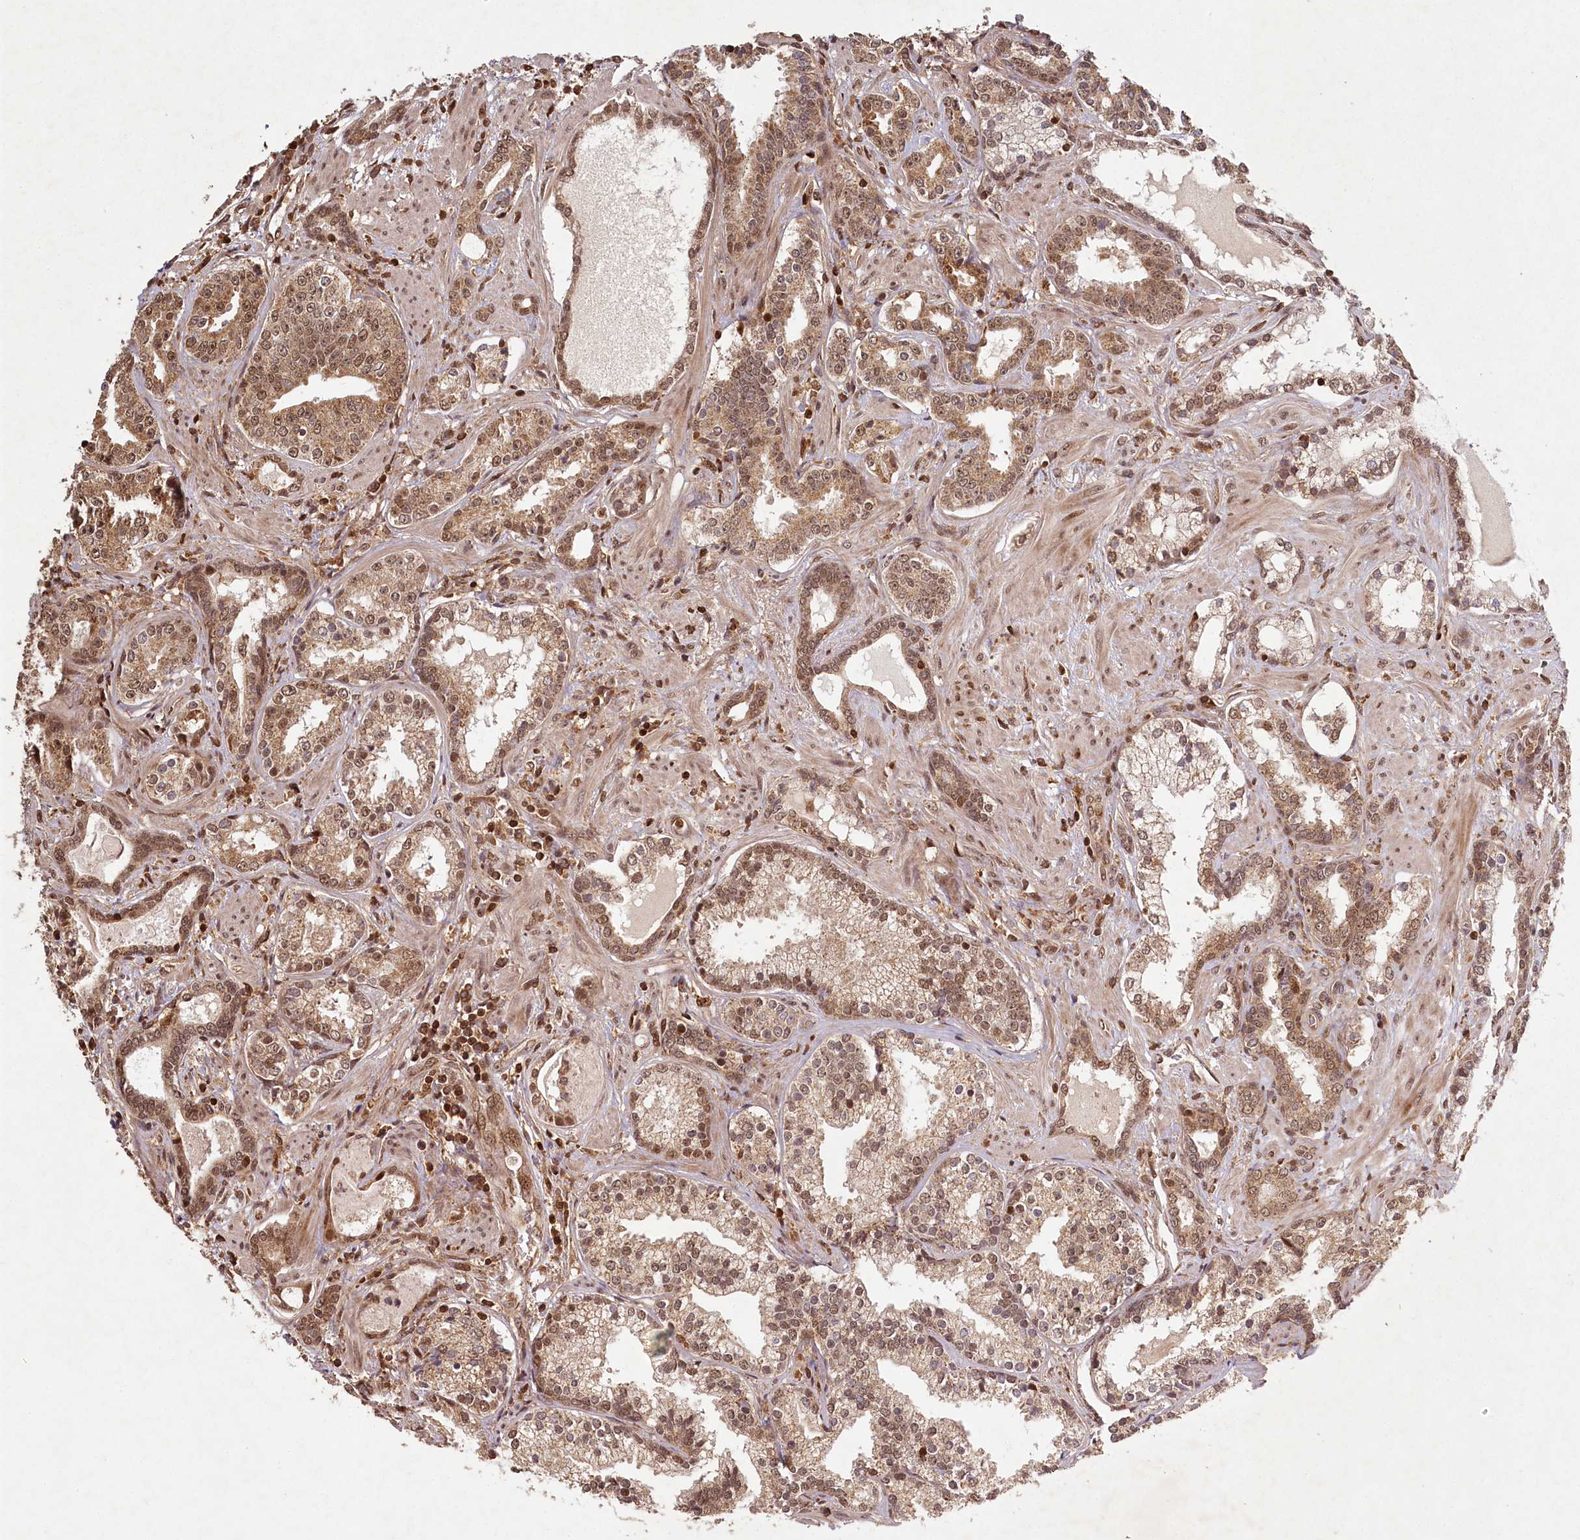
{"staining": {"intensity": "moderate", "quantity": ">75%", "location": "cytoplasmic/membranous,nuclear"}, "tissue": "prostate cancer", "cell_type": "Tumor cells", "image_type": "cancer", "snomed": [{"axis": "morphology", "description": "Adenocarcinoma, High grade"}, {"axis": "topography", "description": "Prostate"}], "caption": "Human prostate adenocarcinoma (high-grade) stained with a brown dye demonstrates moderate cytoplasmic/membranous and nuclear positive expression in approximately >75% of tumor cells.", "gene": "MICU1", "patient": {"sex": "male", "age": 58}}